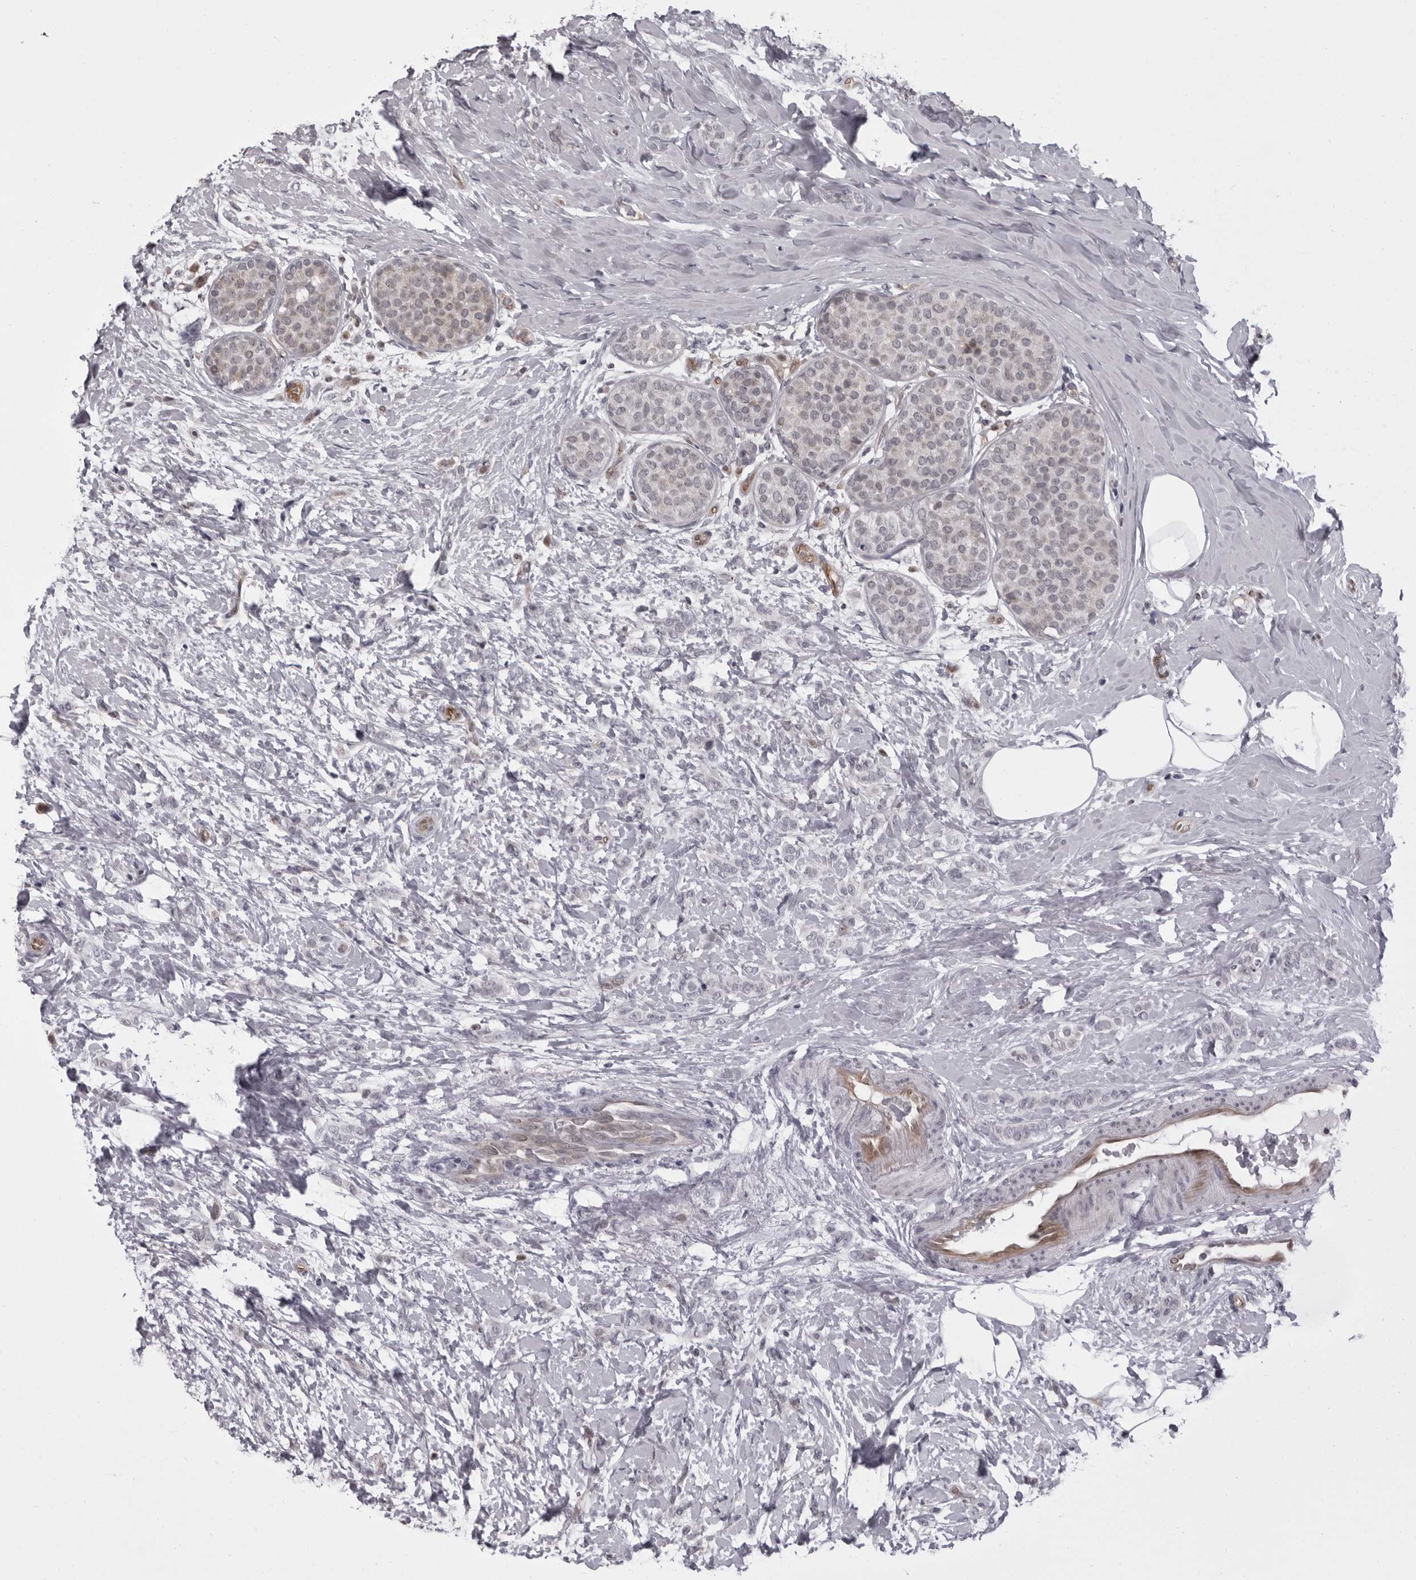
{"staining": {"intensity": "negative", "quantity": "none", "location": "none"}, "tissue": "breast cancer", "cell_type": "Tumor cells", "image_type": "cancer", "snomed": [{"axis": "morphology", "description": "Lobular carcinoma, in situ"}, {"axis": "morphology", "description": "Lobular carcinoma"}, {"axis": "topography", "description": "Breast"}], "caption": "Immunohistochemistry image of neoplastic tissue: human breast lobular carcinoma stained with DAB displays no significant protein staining in tumor cells.", "gene": "MAPK12", "patient": {"sex": "female", "age": 41}}